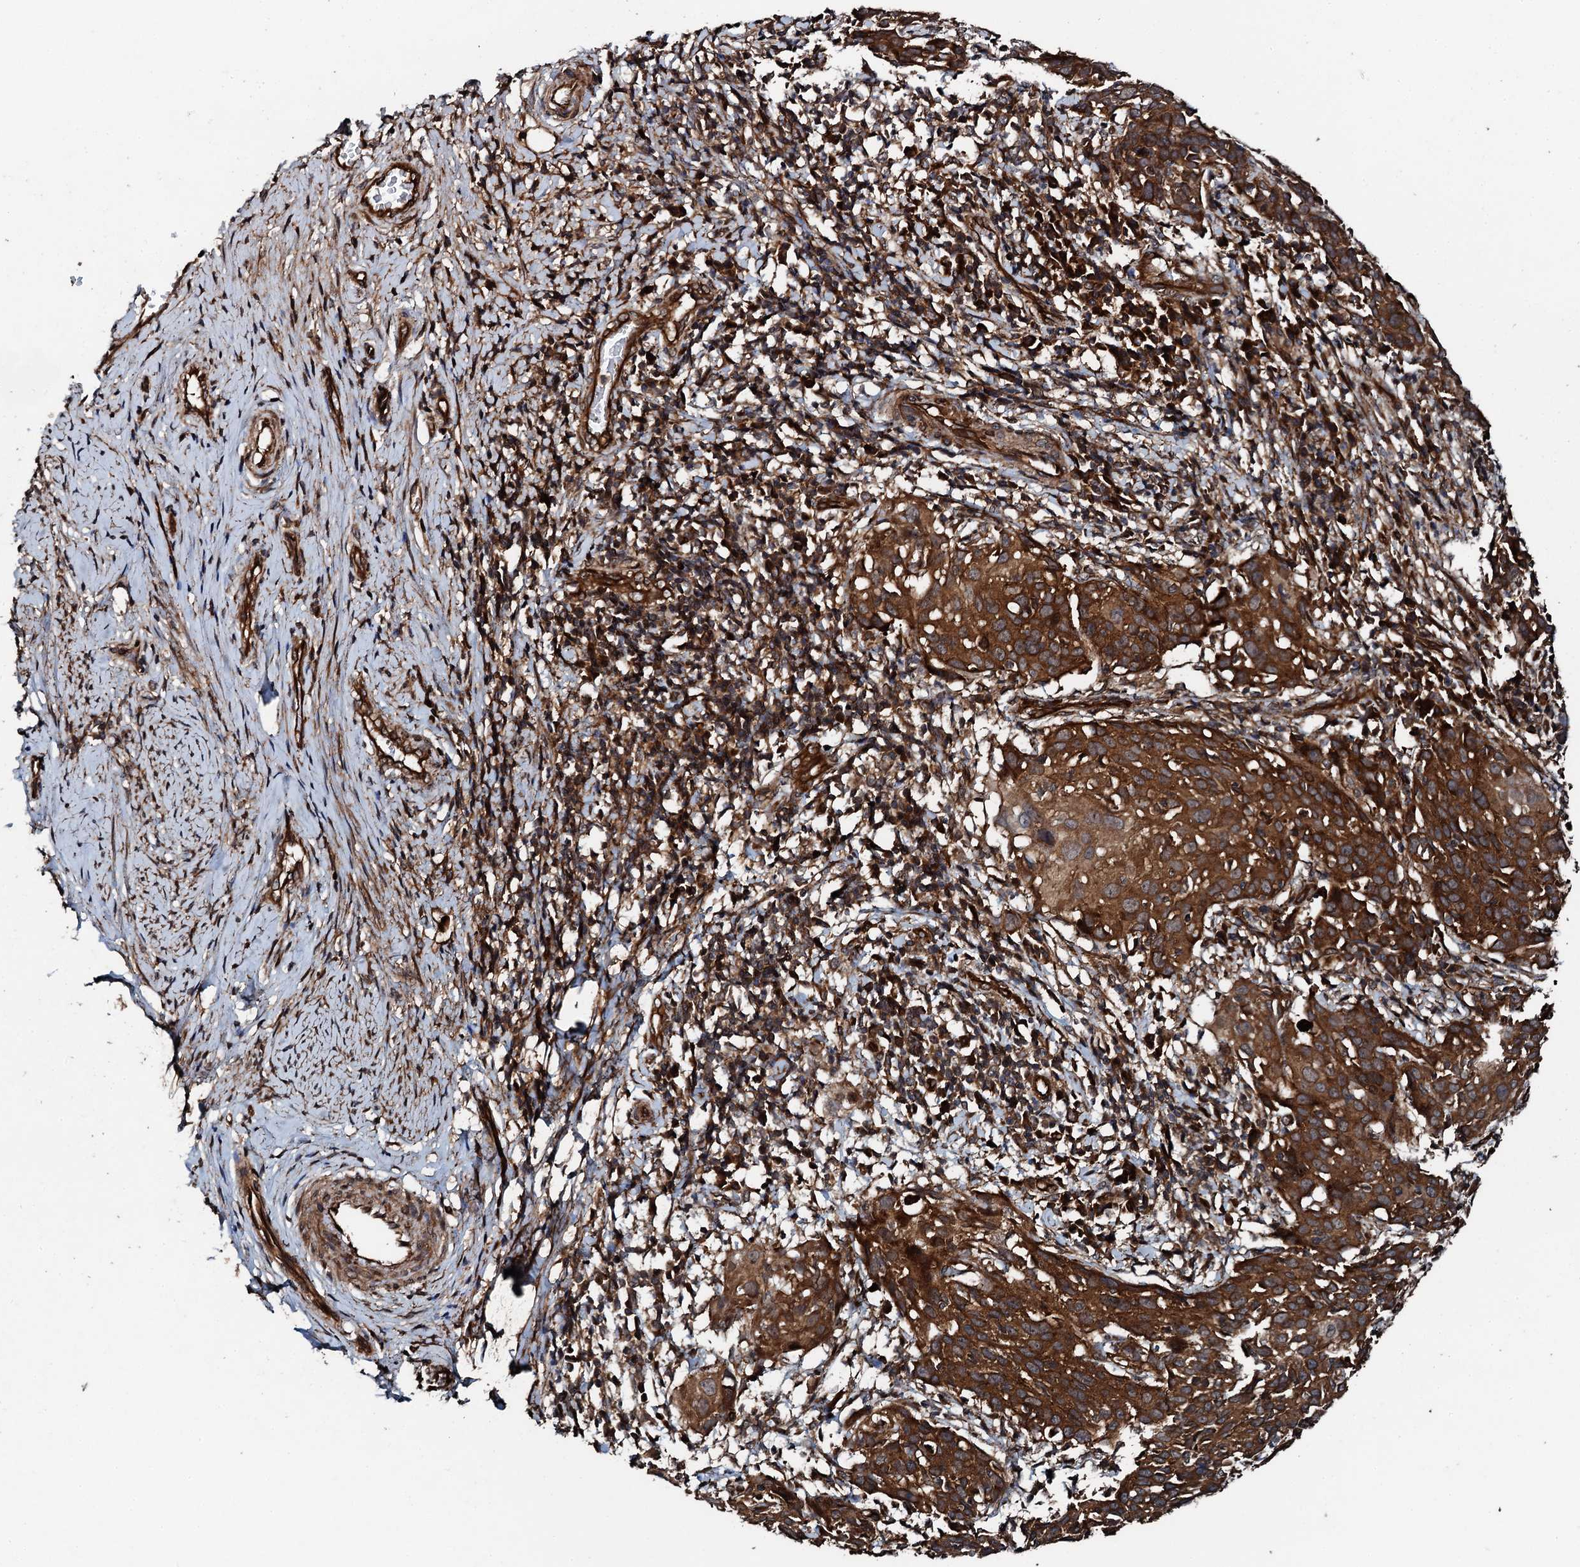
{"staining": {"intensity": "strong", "quantity": ">75%", "location": "cytoplasmic/membranous"}, "tissue": "cervical cancer", "cell_type": "Tumor cells", "image_type": "cancer", "snomed": [{"axis": "morphology", "description": "Squamous cell carcinoma, NOS"}, {"axis": "topography", "description": "Cervix"}], "caption": "Immunohistochemical staining of squamous cell carcinoma (cervical) displays high levels of strong cytoplasmic/membranous protein expression in approximately >75% of tumor cells.", "gene": "FLYWCH1", "patient": {"sex": "female", "age": 50}}